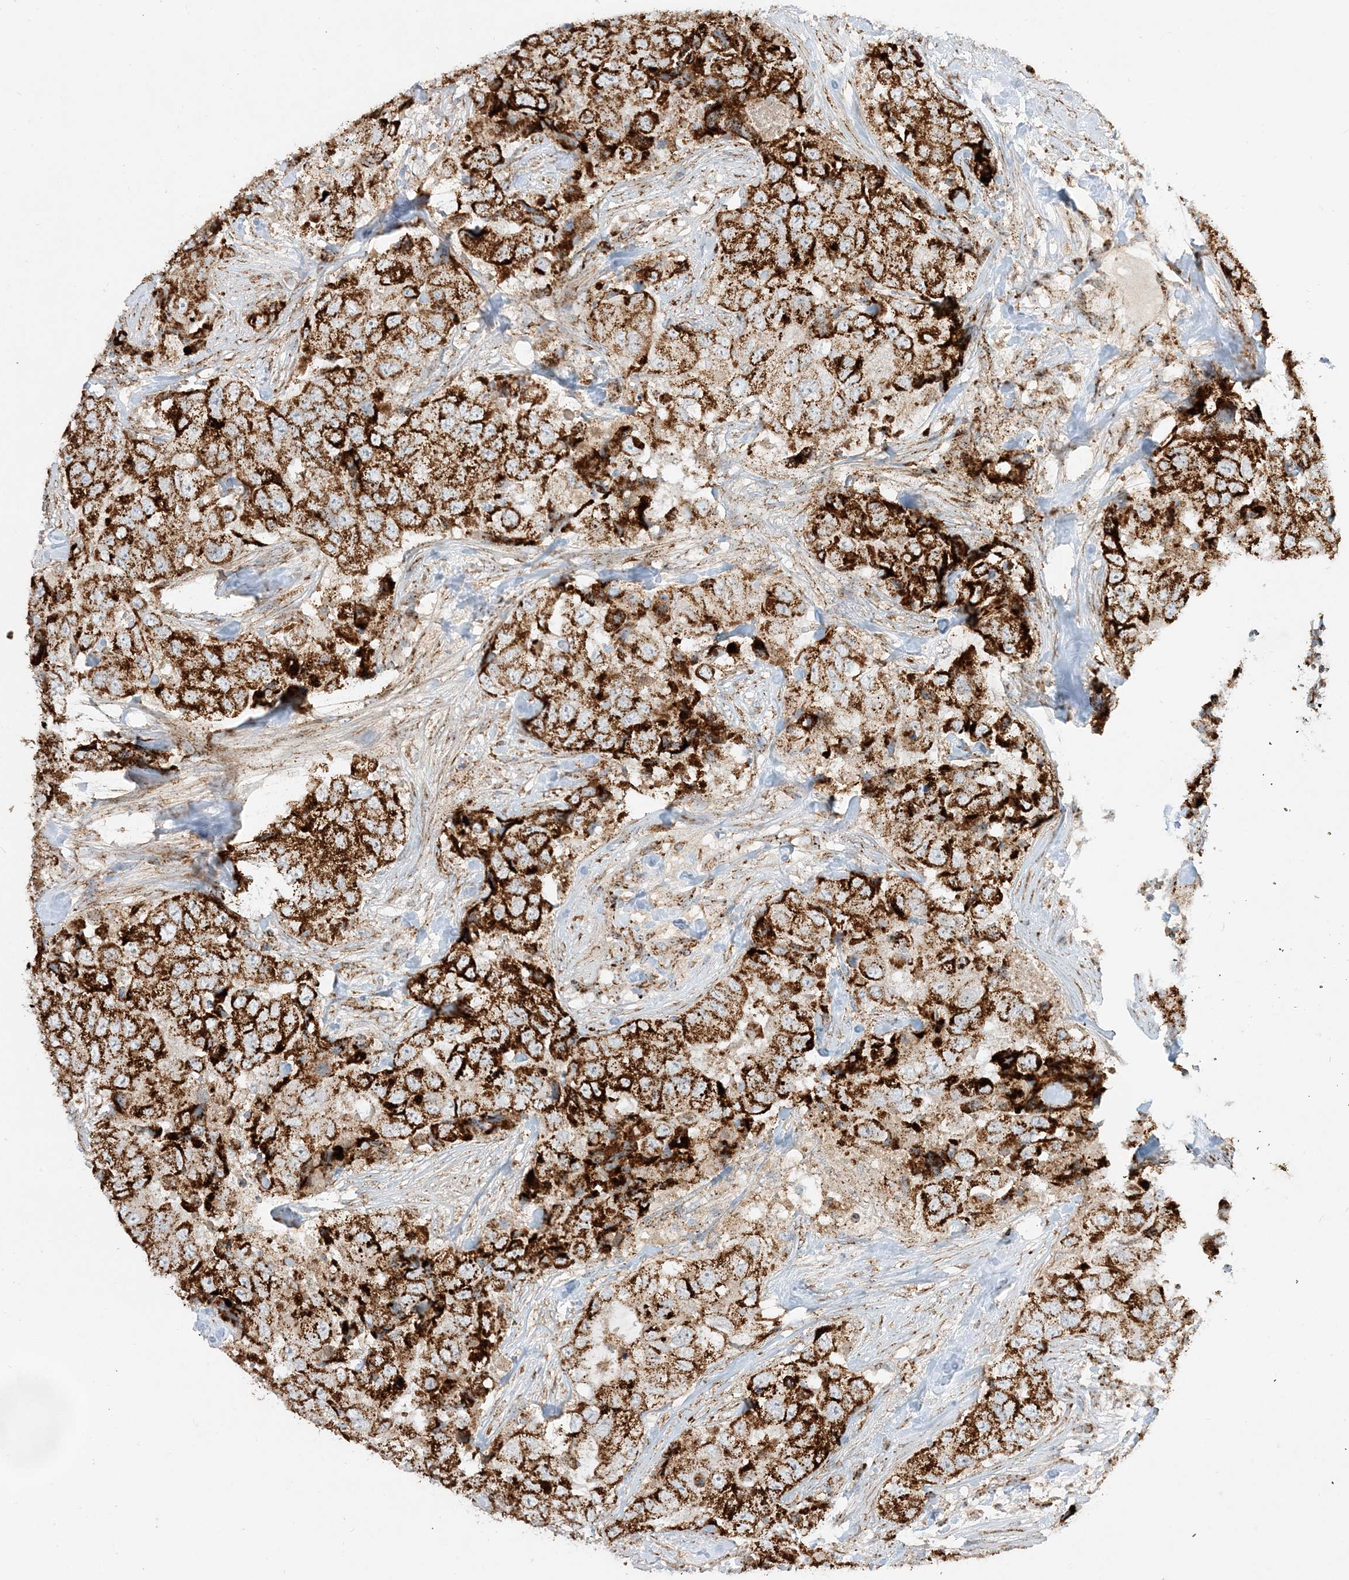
{"staining": {"intensity": "strong", "quantity": ">75%", "location": "cytoplasmic/membranous"}, "tissue": "breast cancer", "cell_type": "Tumor cells", "image_type": "cancer", "snomed": [{"axis": "morphology", "description": "Duct carcinoma"}, {"axis": "topography", "description": "Breast"}], "caption": "Tumor cells reveal high levels of strong cytoplasmic/membranous expression in approximately >75% of cells in invasive ductal carcinoma (breast). The staining was performed using DAB (3,3'-diaminobenzidine) to visualize the protein expression in brown, while the nuclei were stained in blue with hematoxylin (Magnification: 20x).", "gene": "NDUFAF3", "patient": {"sex": "female", "age": 62}}